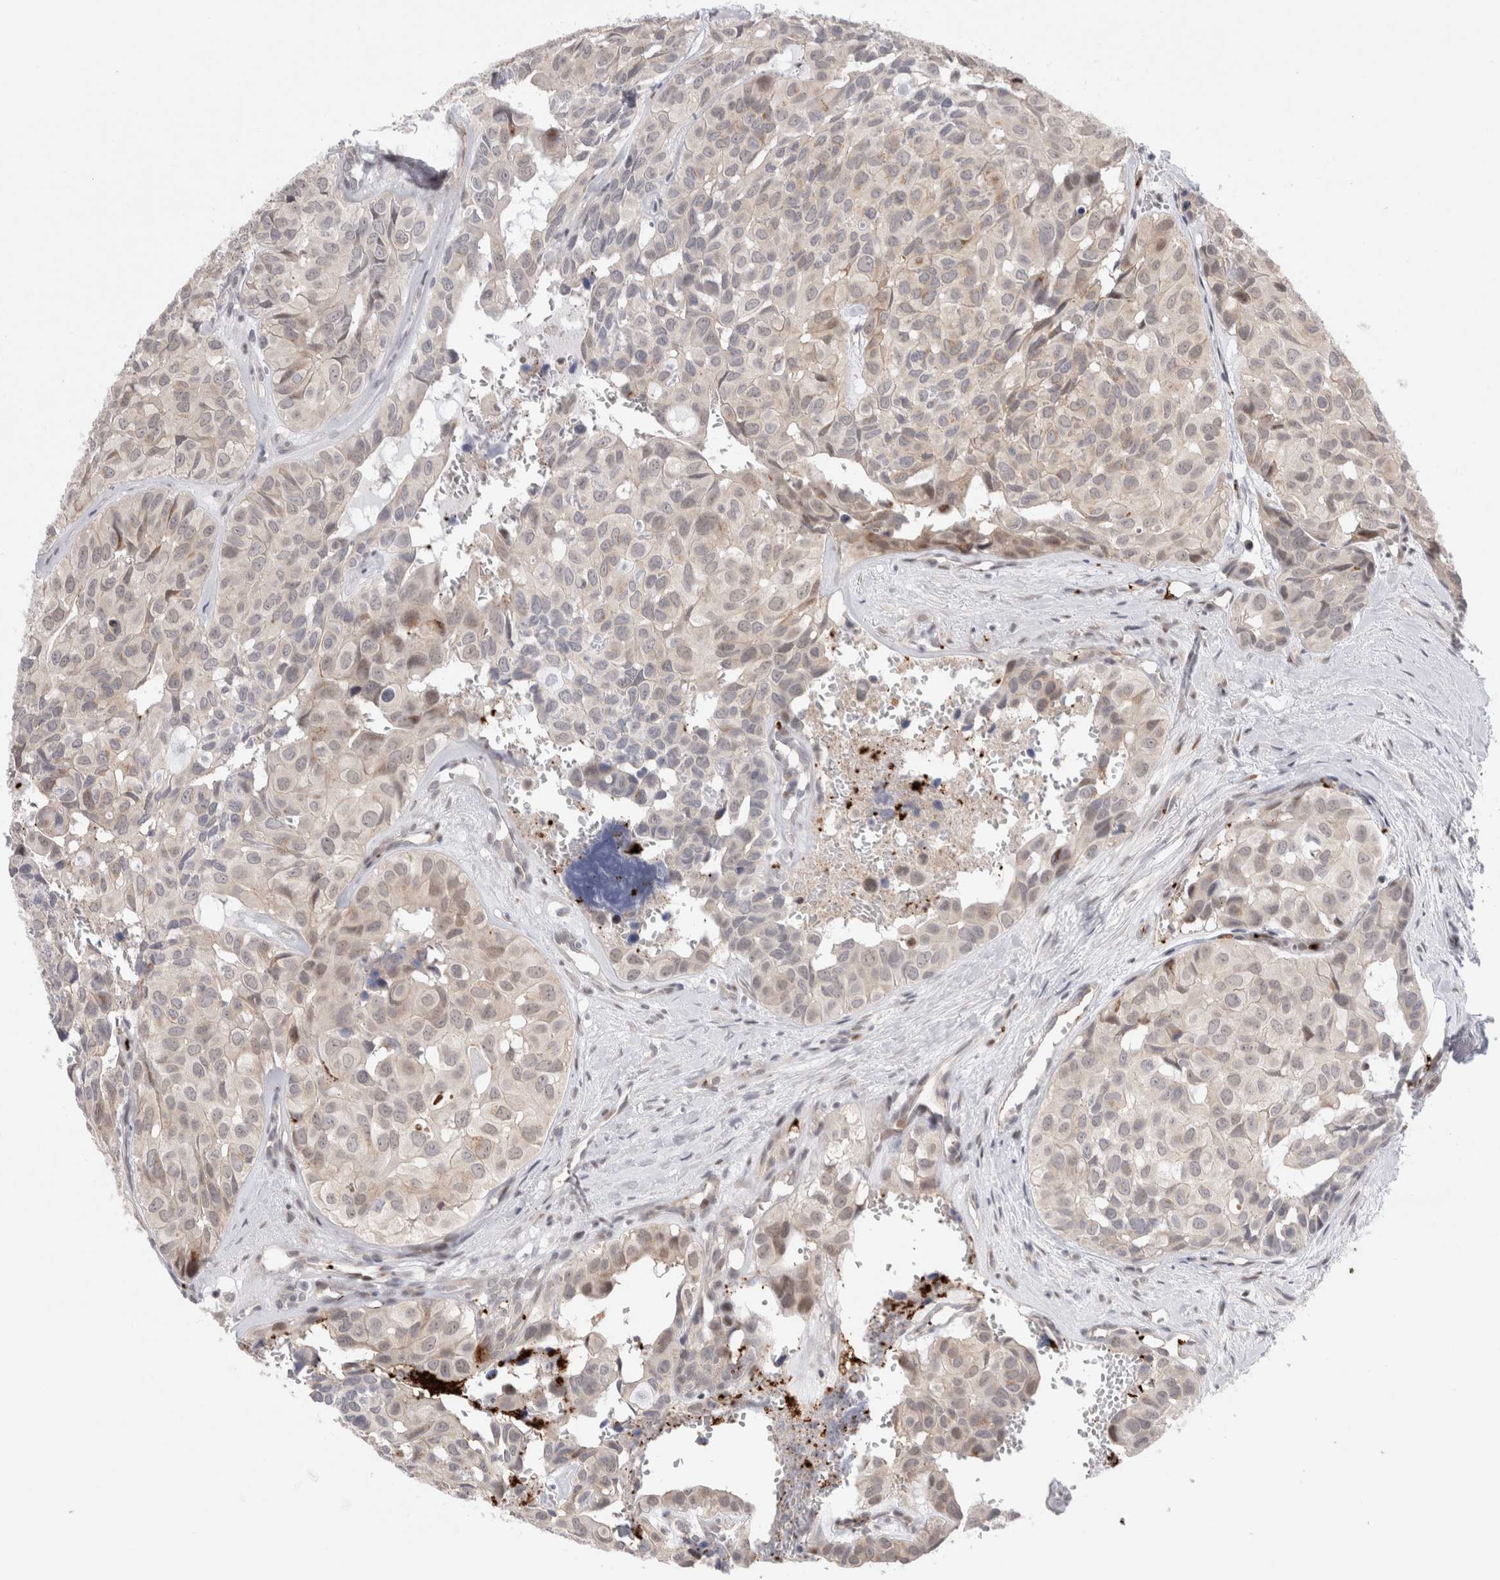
{"staining": {"intensity": "weak", "quantity": "<25%", "location": "cytoplasmic/membranous"}, "tissue": "head and neck cancer", "cell_type": "Tumor cells", "image_type": "cancer", "snomed": [{"axis": "morphology", "description": "Adenocarcinoma, NOS"}, {"axis": "topography", "description": "Salivary gland, NOS"}, {"axis": "topography", "description": "Head-Neck"}], "caption": "Head and neck cancer was stained to show a protein in brown. There is no significant positivity in tumor cells.", "gene": "VPS28", "patient": {"sex": "female", "age": 76}}